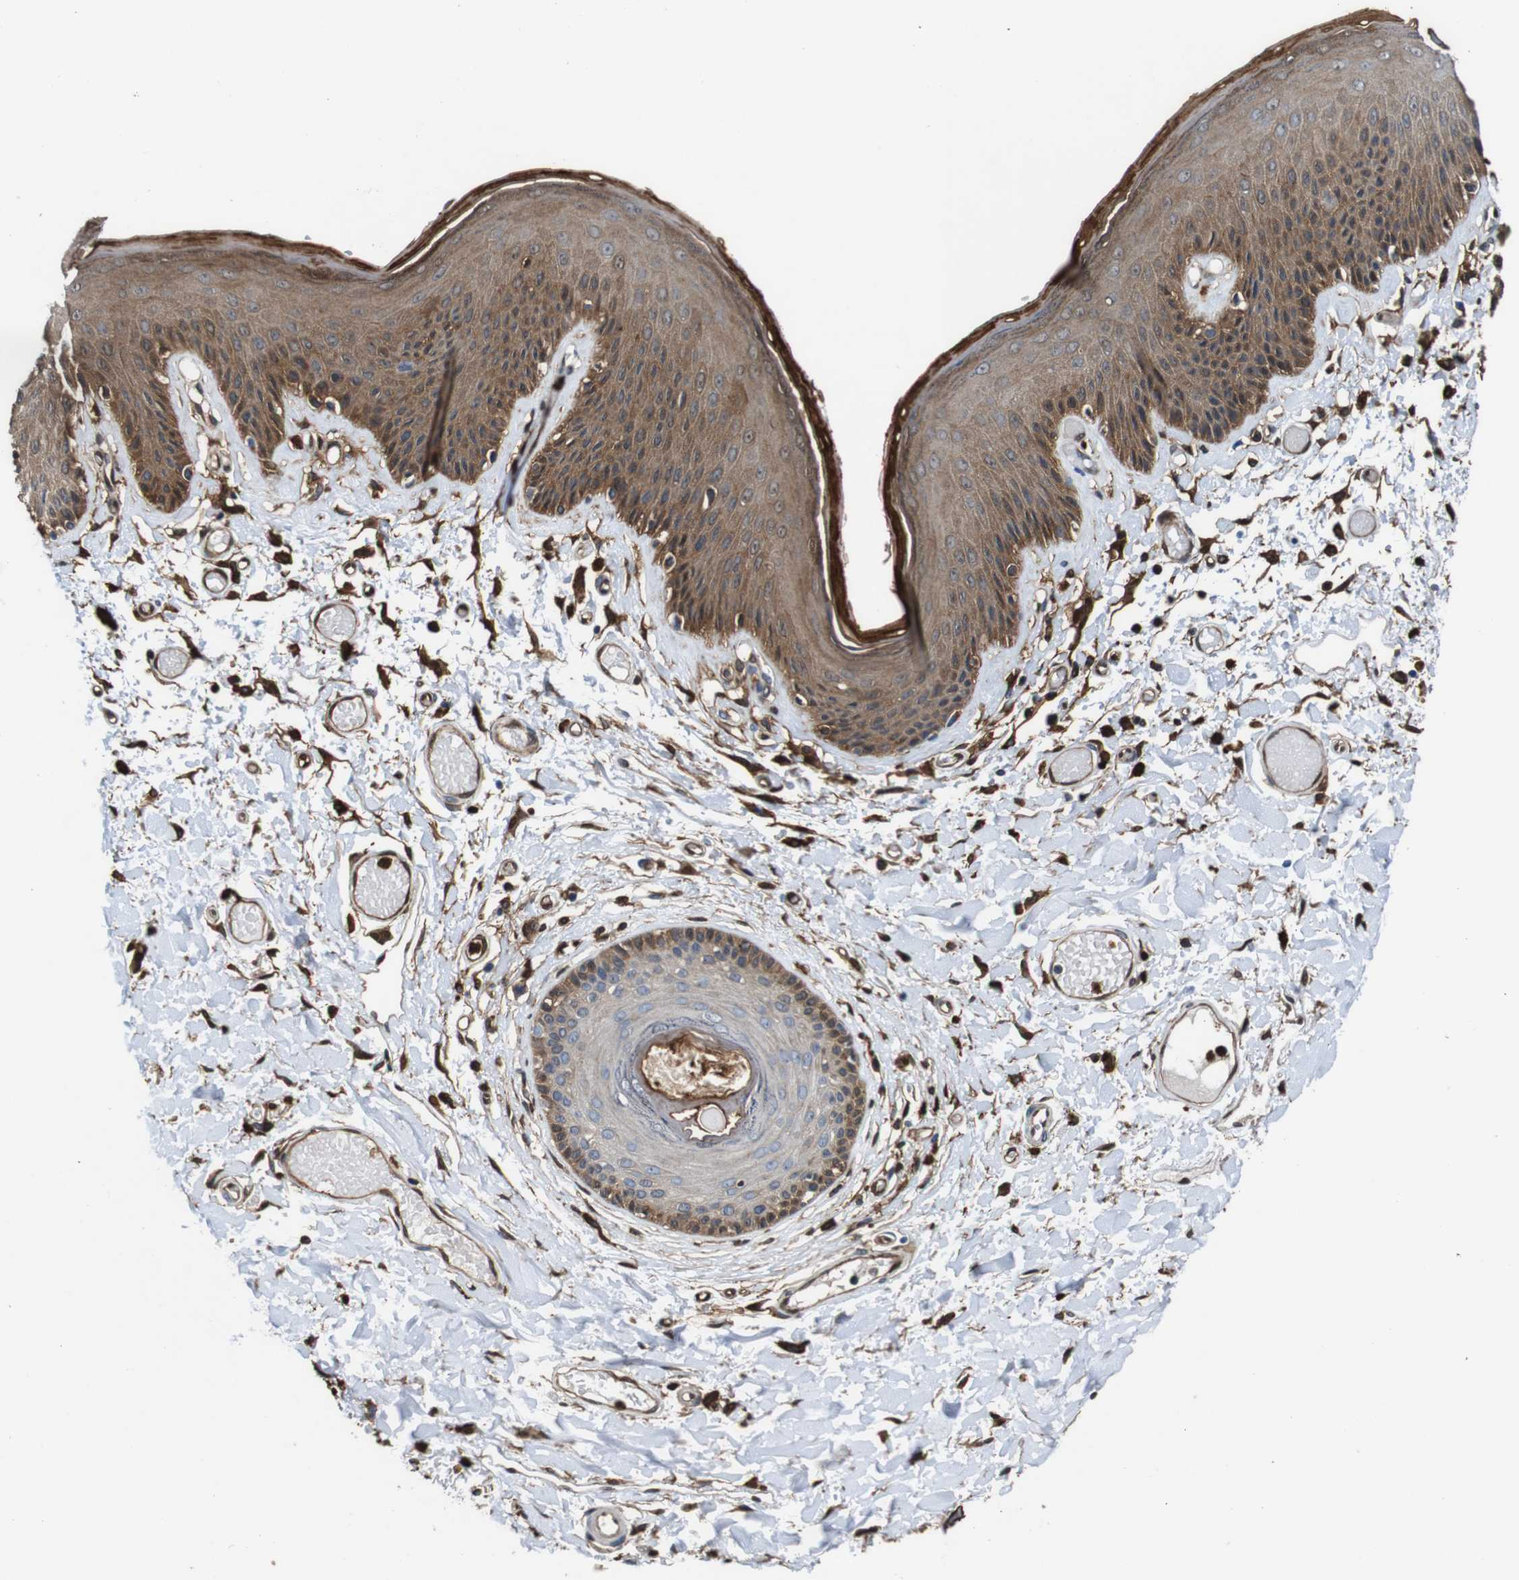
{"staining": {"intensity": "moderate", "quantity": "25%-75%", "location": "cytoplasmic/membranous"}, "tissue": "skin", "cell_type": "Epidermal cells", "image_type": "normal", "snomed": [{"axis": "morphology", "description": "Normal tissue, NOS"}, {"axis": "topography", "description": "Vulva"}], "caption": "A brown stain shows moderate cytoplasmic/membranous expression of a protein in epidermal cells of normal skin. The staining is performed using DAB brown chromogen to label protein expression. The nuclei are counter-stained blue using hematoxylin.", "gene": "ANXA1", "patient": {"sex": "female", "age": 73}}